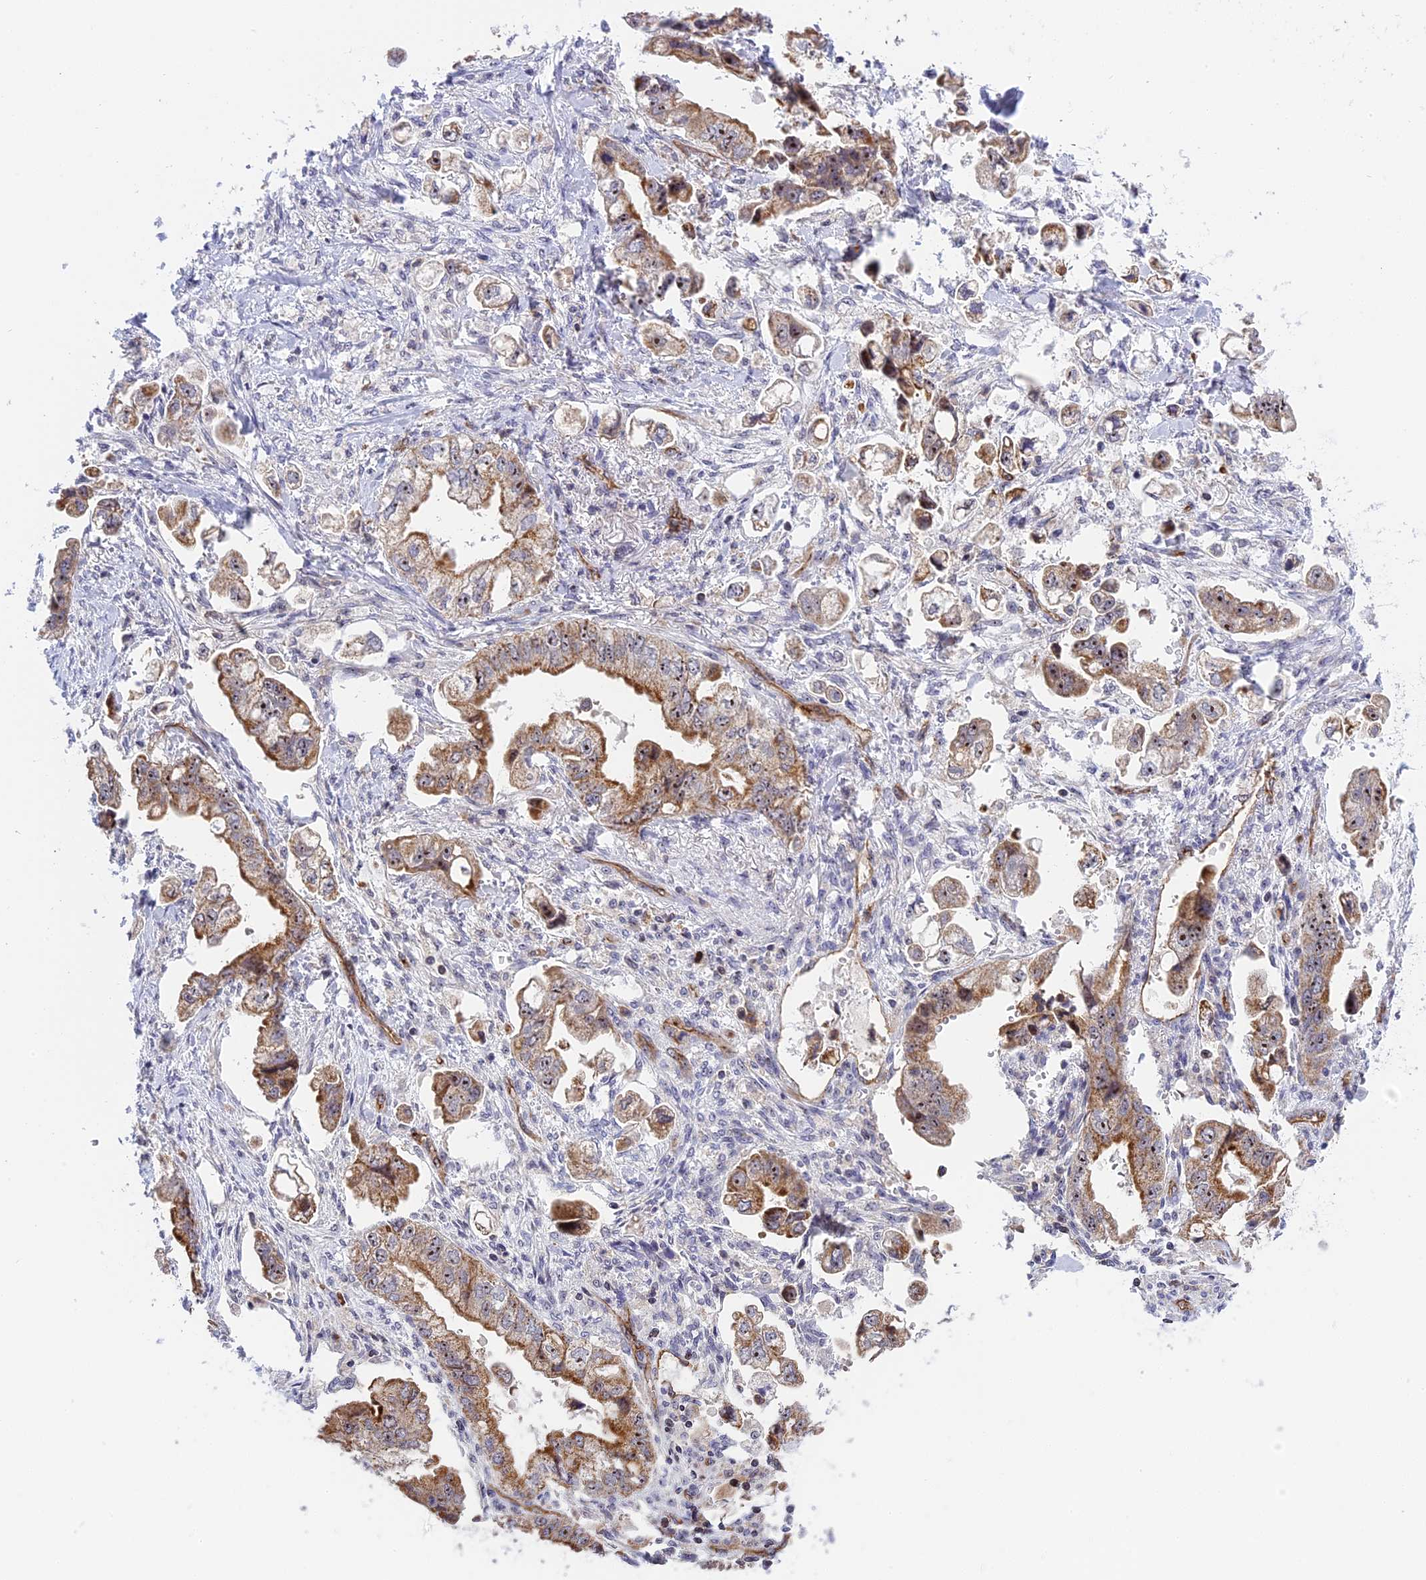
{"staining": {"intensity": "moderate", "quantity": ">75%", "location": "cytoplasmic/membranous,nuclear"}, "tissue": "stomach cancer", "cell_type": "Tumor cells", "image_type": "cancer", "snomed": [{"axis": "morphology", "description": "Adenocarcinoma, NOS"}, {"axis": "topography", "description": "Stomach"}], "caption": "About >75% of tumor cells in stomach adenocarcinoma exhibit moderate cytoplasmic/membranous and nuclear protein expression as visualized by brown immunohistochemical staining.", "gene": "MPND", "patient": {"sex": "male", "age": 62}}